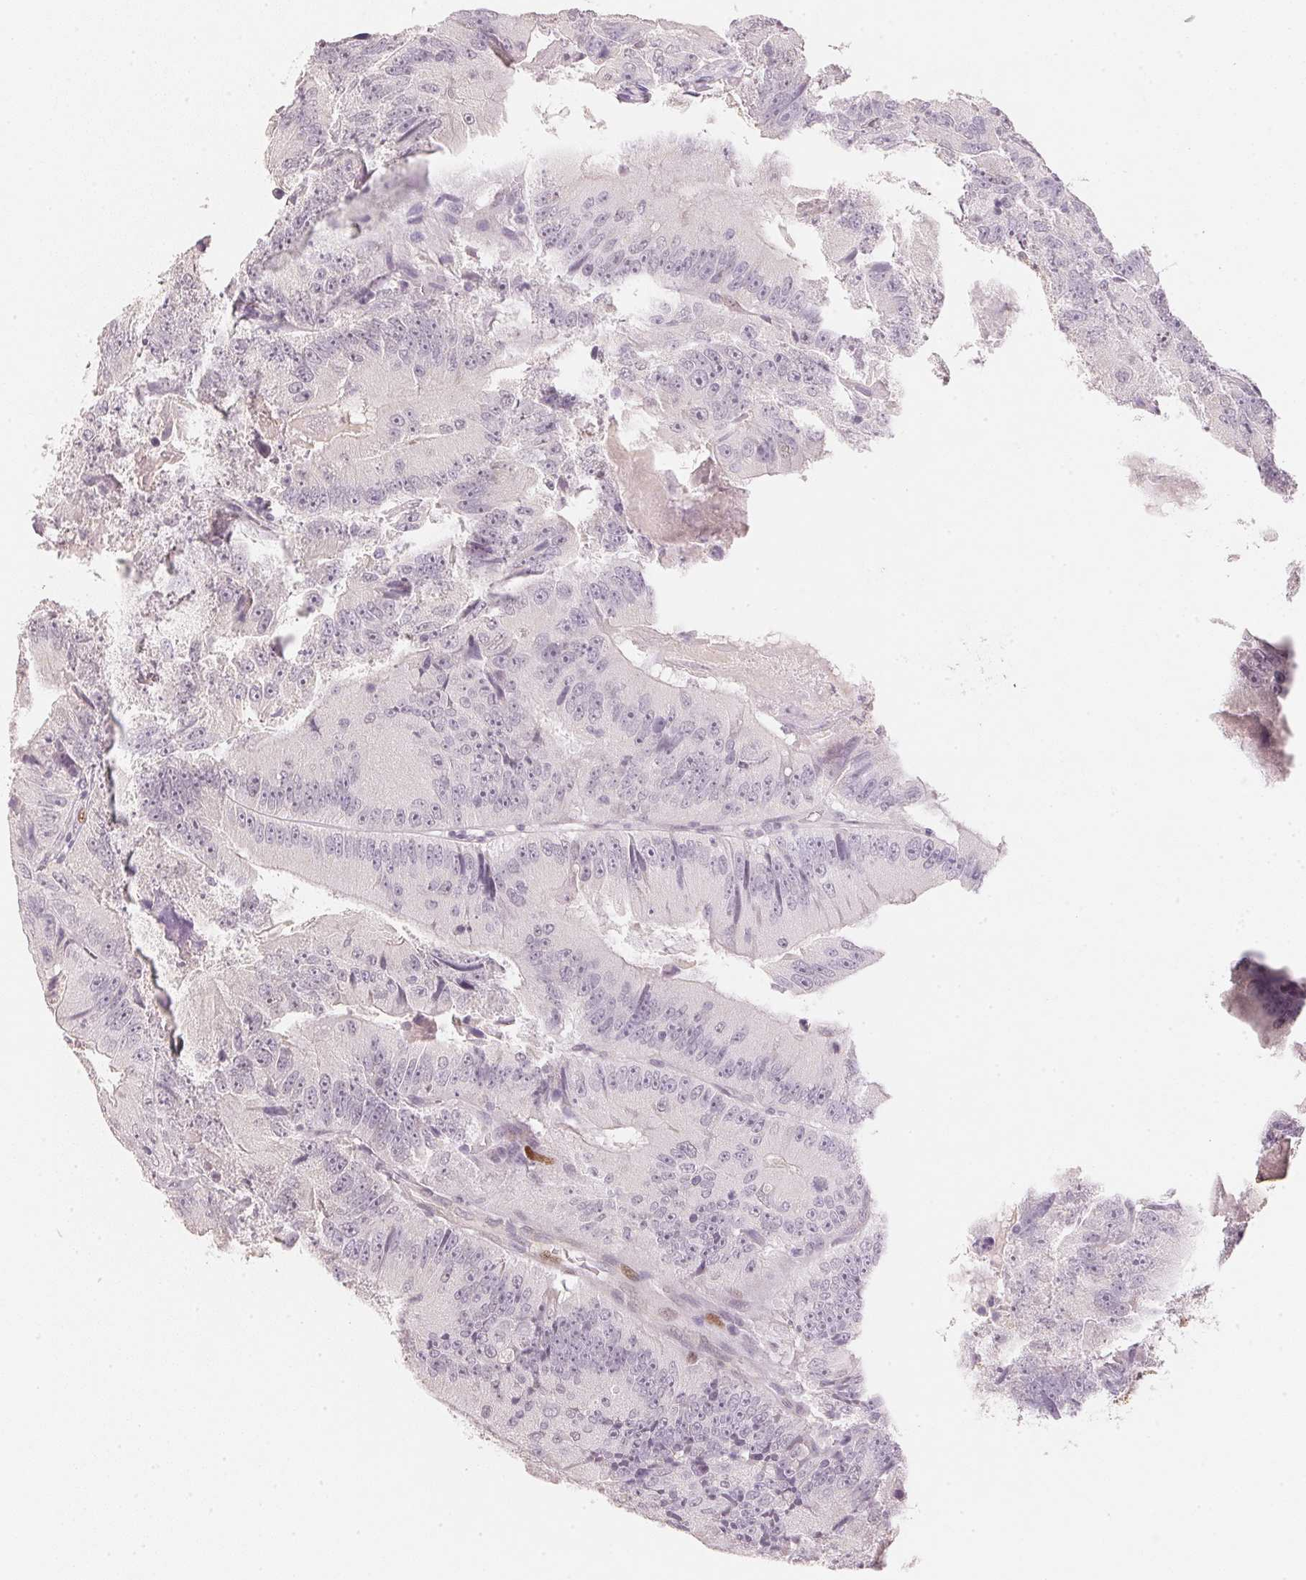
{"staining": {"intensity": "negative", "quantity": "none", "location": "none"}, "tissue": "colorectal cancer", "cell_type": "Tumor cells", "image_type": "cancer", "snomed": [{"axis": "morphology", "description": "Adenocarcinoma, NOS"}, {"axis": "topography", "description": "Colon"}], "caption": "An immunohistochemistry image of colorectal cancer (adenocarcinoma) is shown. There is no staining in tumor cells of colorectal cancer (adenocarcinoma).", "gene": "SMTN", "patient": {"sex": "female", "age": 86}}